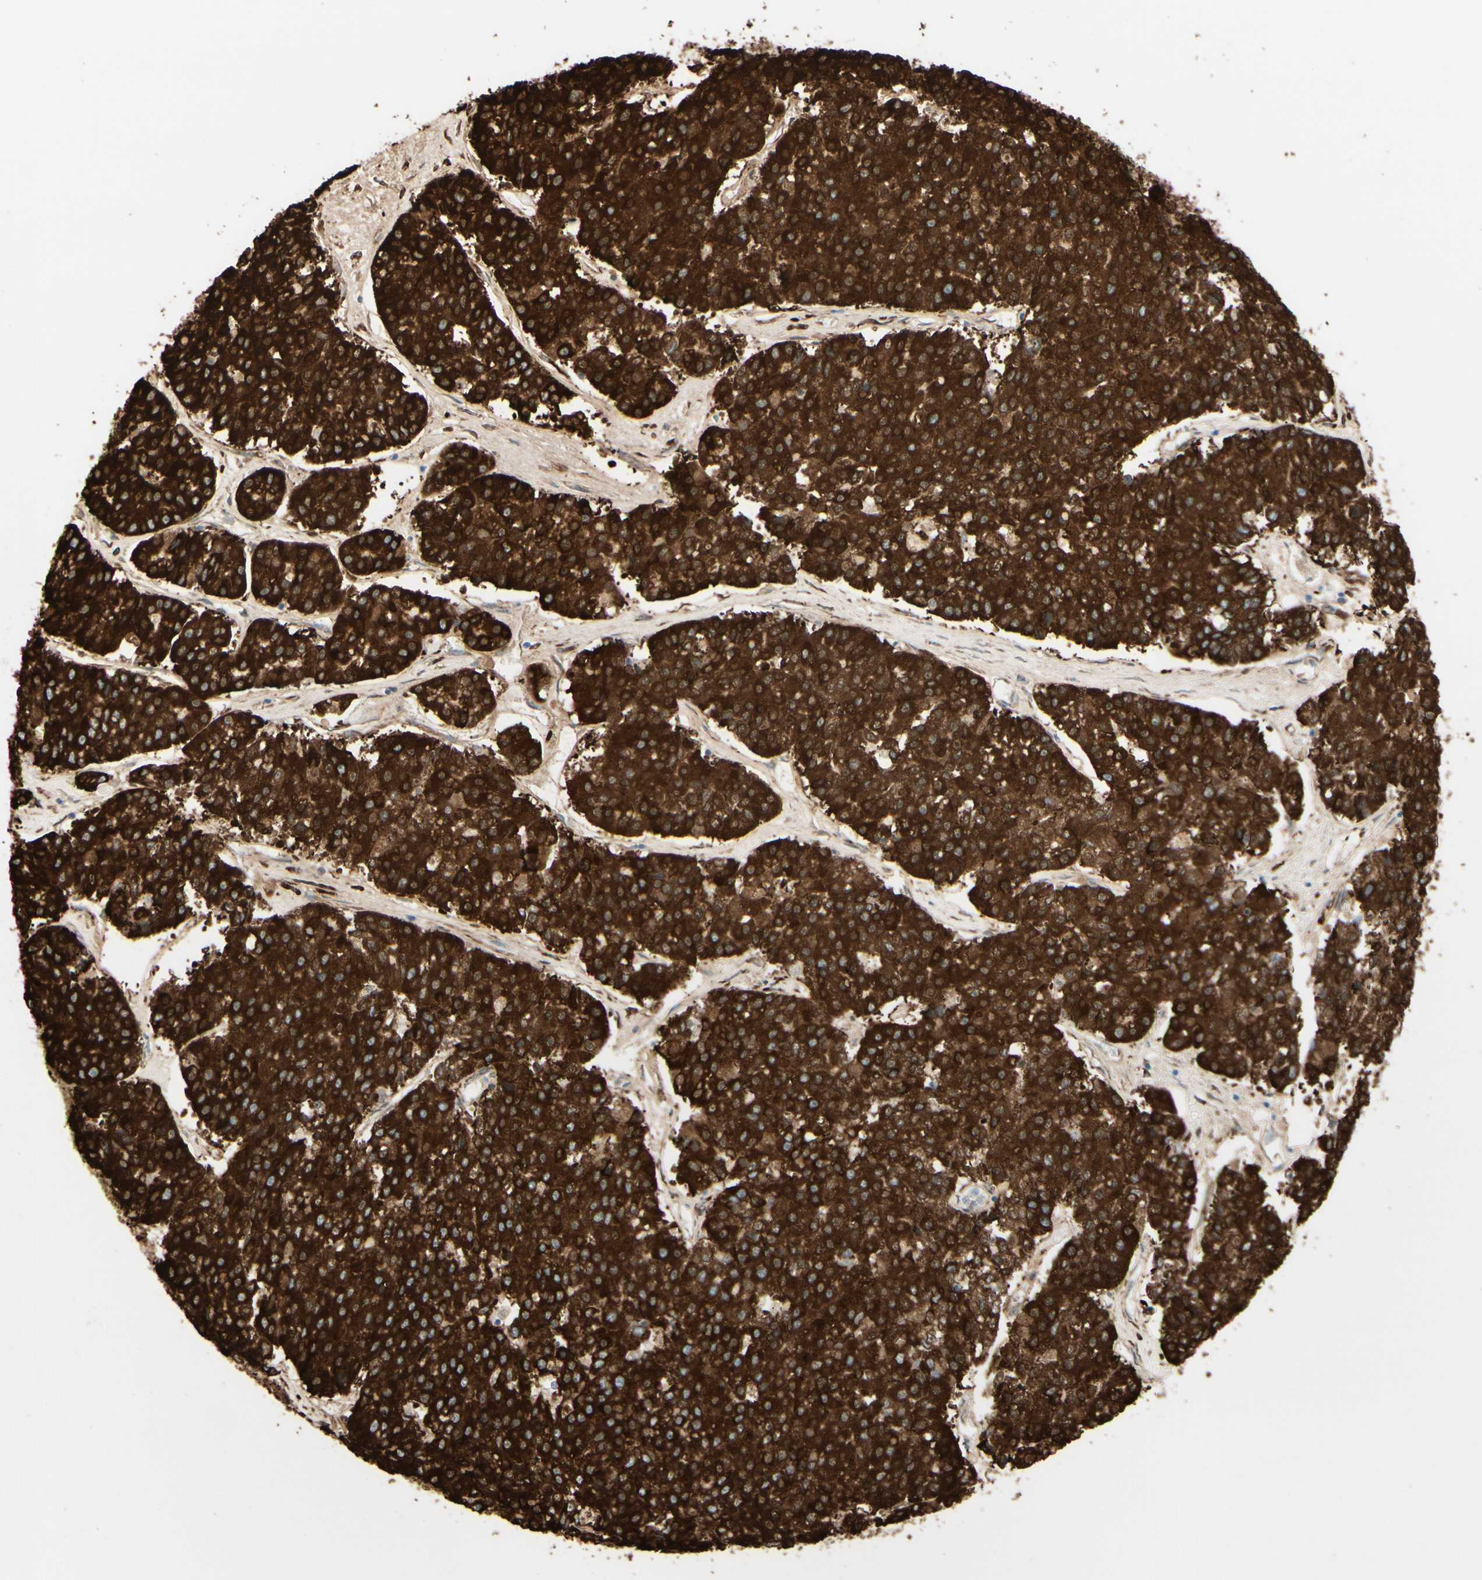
{"staining": {"intensity": "strong", "quantity": ">75%", "location": "cytoplasmic/membranous"}, "tissue": "pancreatic cancer", "cell_type": "Tumor cells", "image_type": "cancer", "snomed": [{"axis": "morphology", "description": "Adenocarcinoma, NOS"}, {"axis": "topography", "description": "Pancreas"}], "caption": "Human pancreatic cancer (adenocarcinoma) stained with a protein marker exhibits strong staining in tumor cells.", "gene": "RRBP1", "patient": {"sex": "male", "age": 50}}